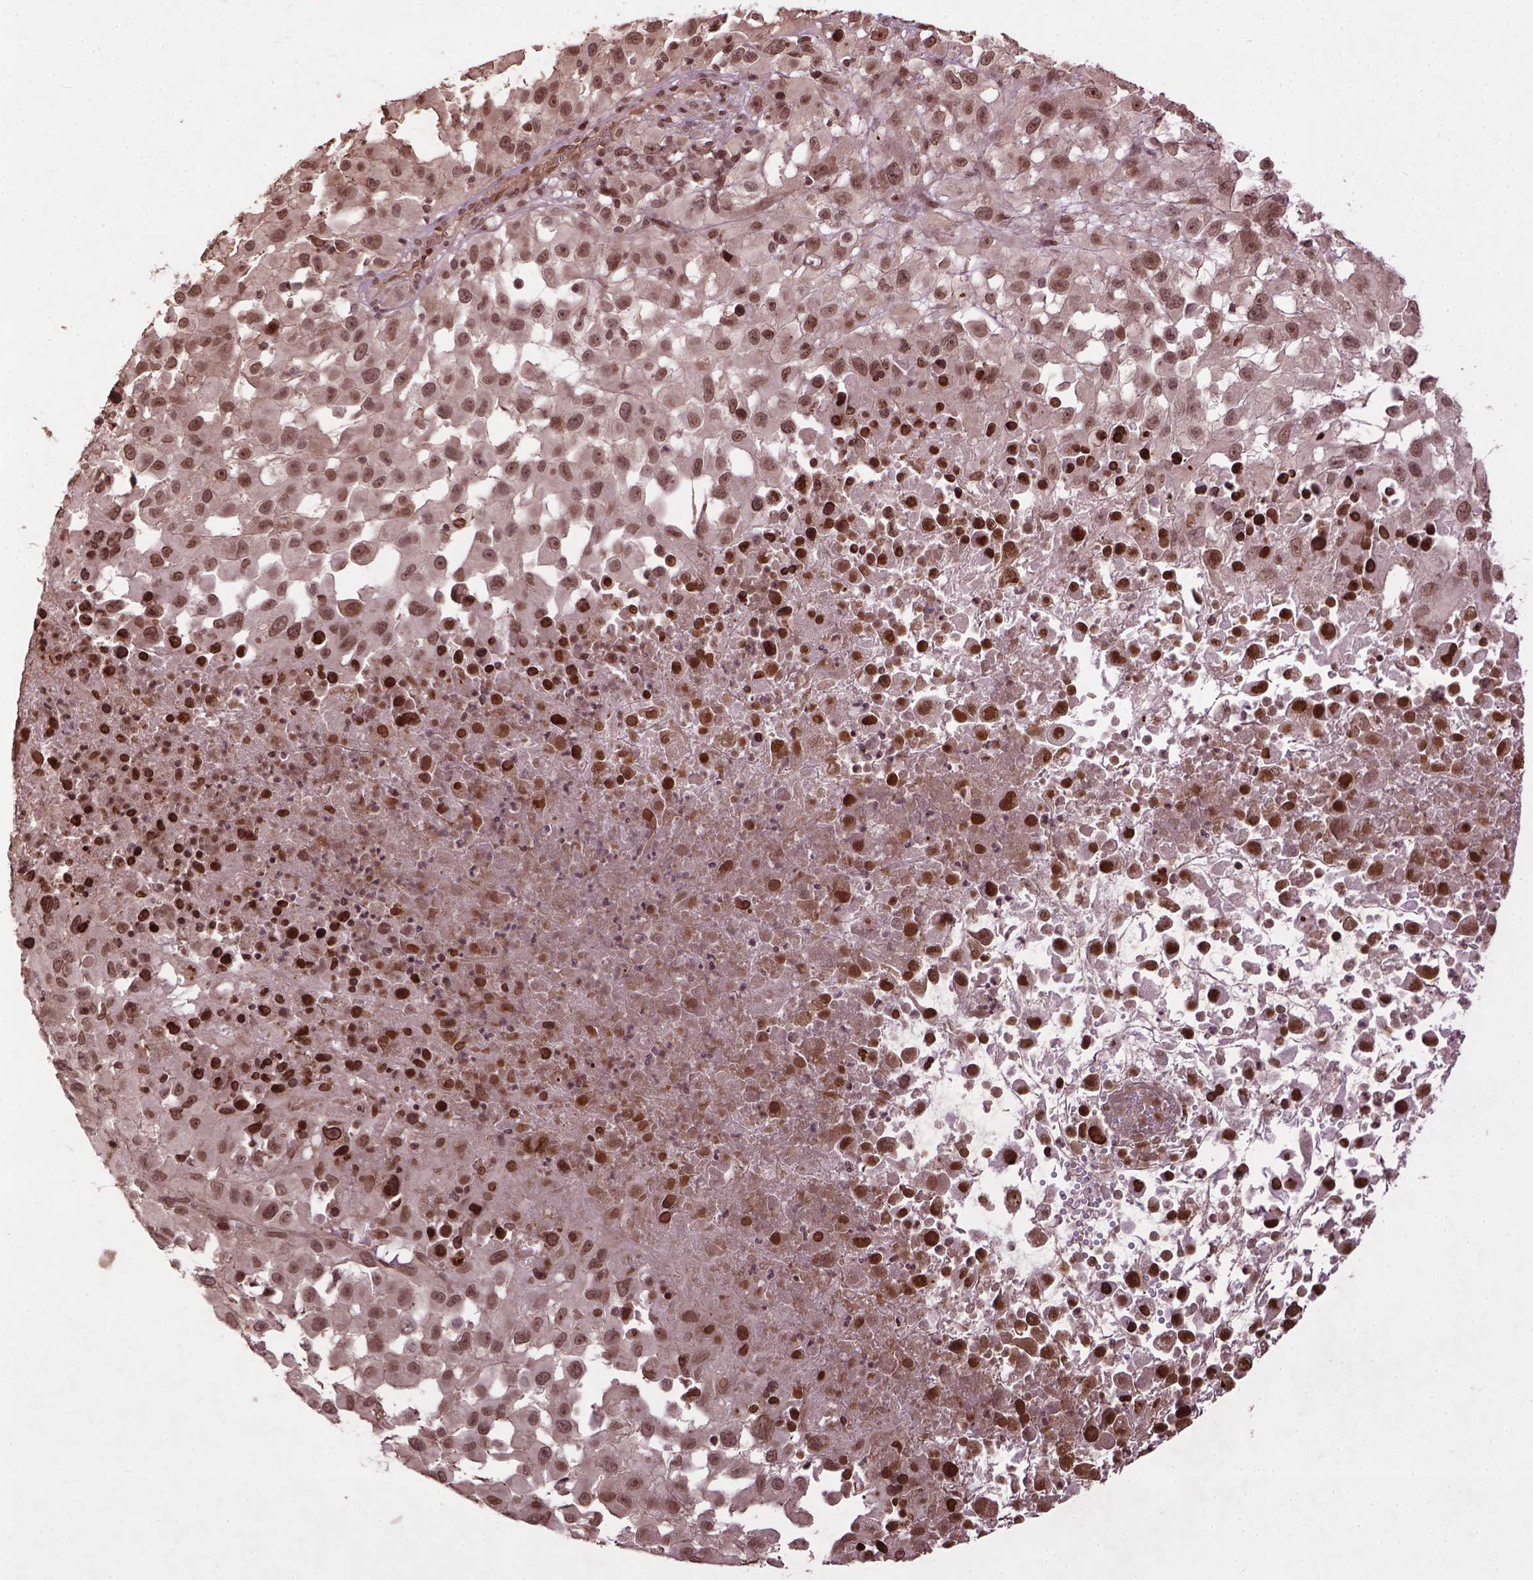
{"staining": {"intensity": "moderate", "quantity": ">75%", "location": "nuclear"}, "tissue": "melanoma", "cell_type": "Tumor cells", "image_type": "cancer", "snomed": [{"axis": "morphology", "description": "Malignant melanoma, Metastatic site"}, {"axis": "topography", "description": "Soft tissue"}], "caption": "A brown stain labels moderate nuclear expression of a protein in malignant melanoma (metastatic site) tumor cells.", "gene": "BANF1", "patient": {"sex": "male", "age": 50}}